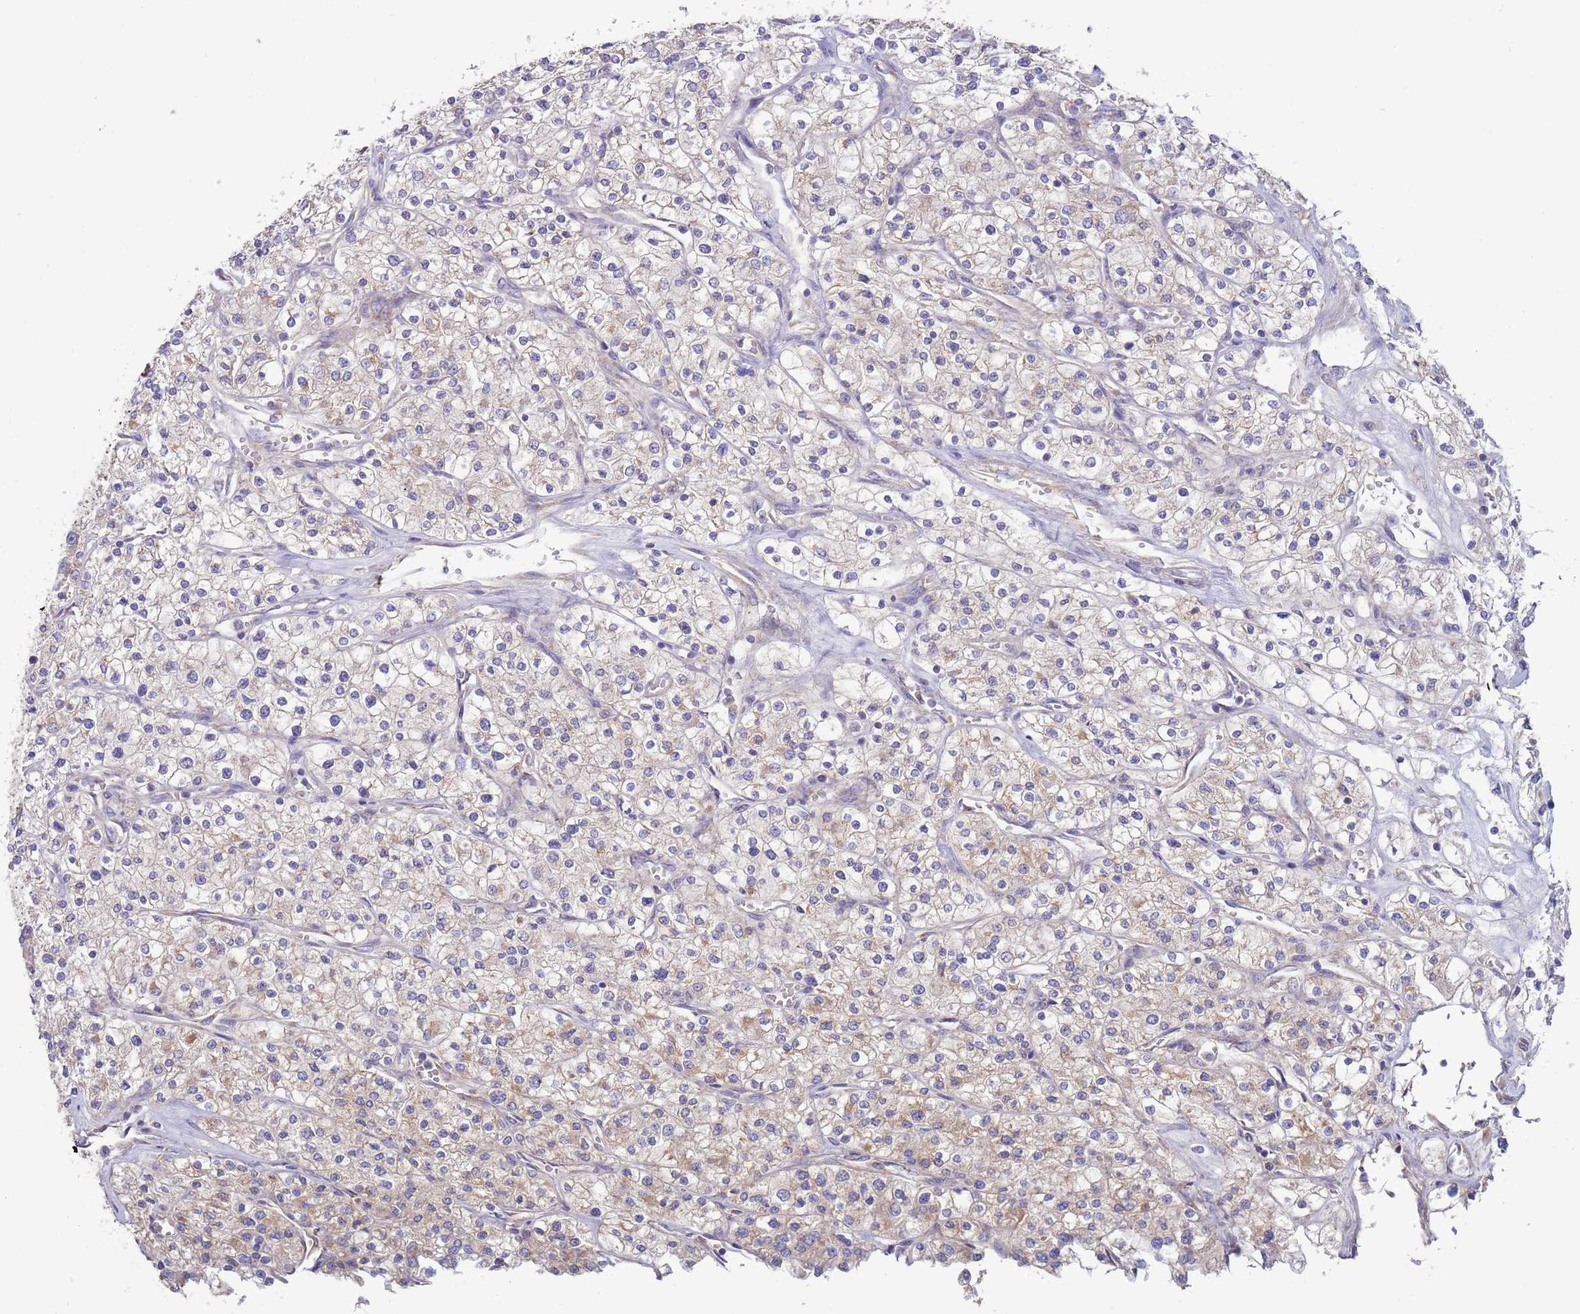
{"staining": {"intensity": "weak", "quantity": "25%-75%", "location": "cytoplasmic/membranous"}, "tissue": "renal cancer", "cell_type": "Tumor cells", "image_type": "cancer", "snomed": [{"axis": "morphology", "description": "Adenocarcinoma, NOS"}, {"axis": "topography", "description": "Kidney"}], "caption": "Adenocarcinoma (renal) stained for a protein (brown) demonstrates weak cytoplasmic/membranous positive staining in about 25%-75% of tumor cells.", "gene": "UQCRQ", "patient": {"sex": "male", "age": 80}}